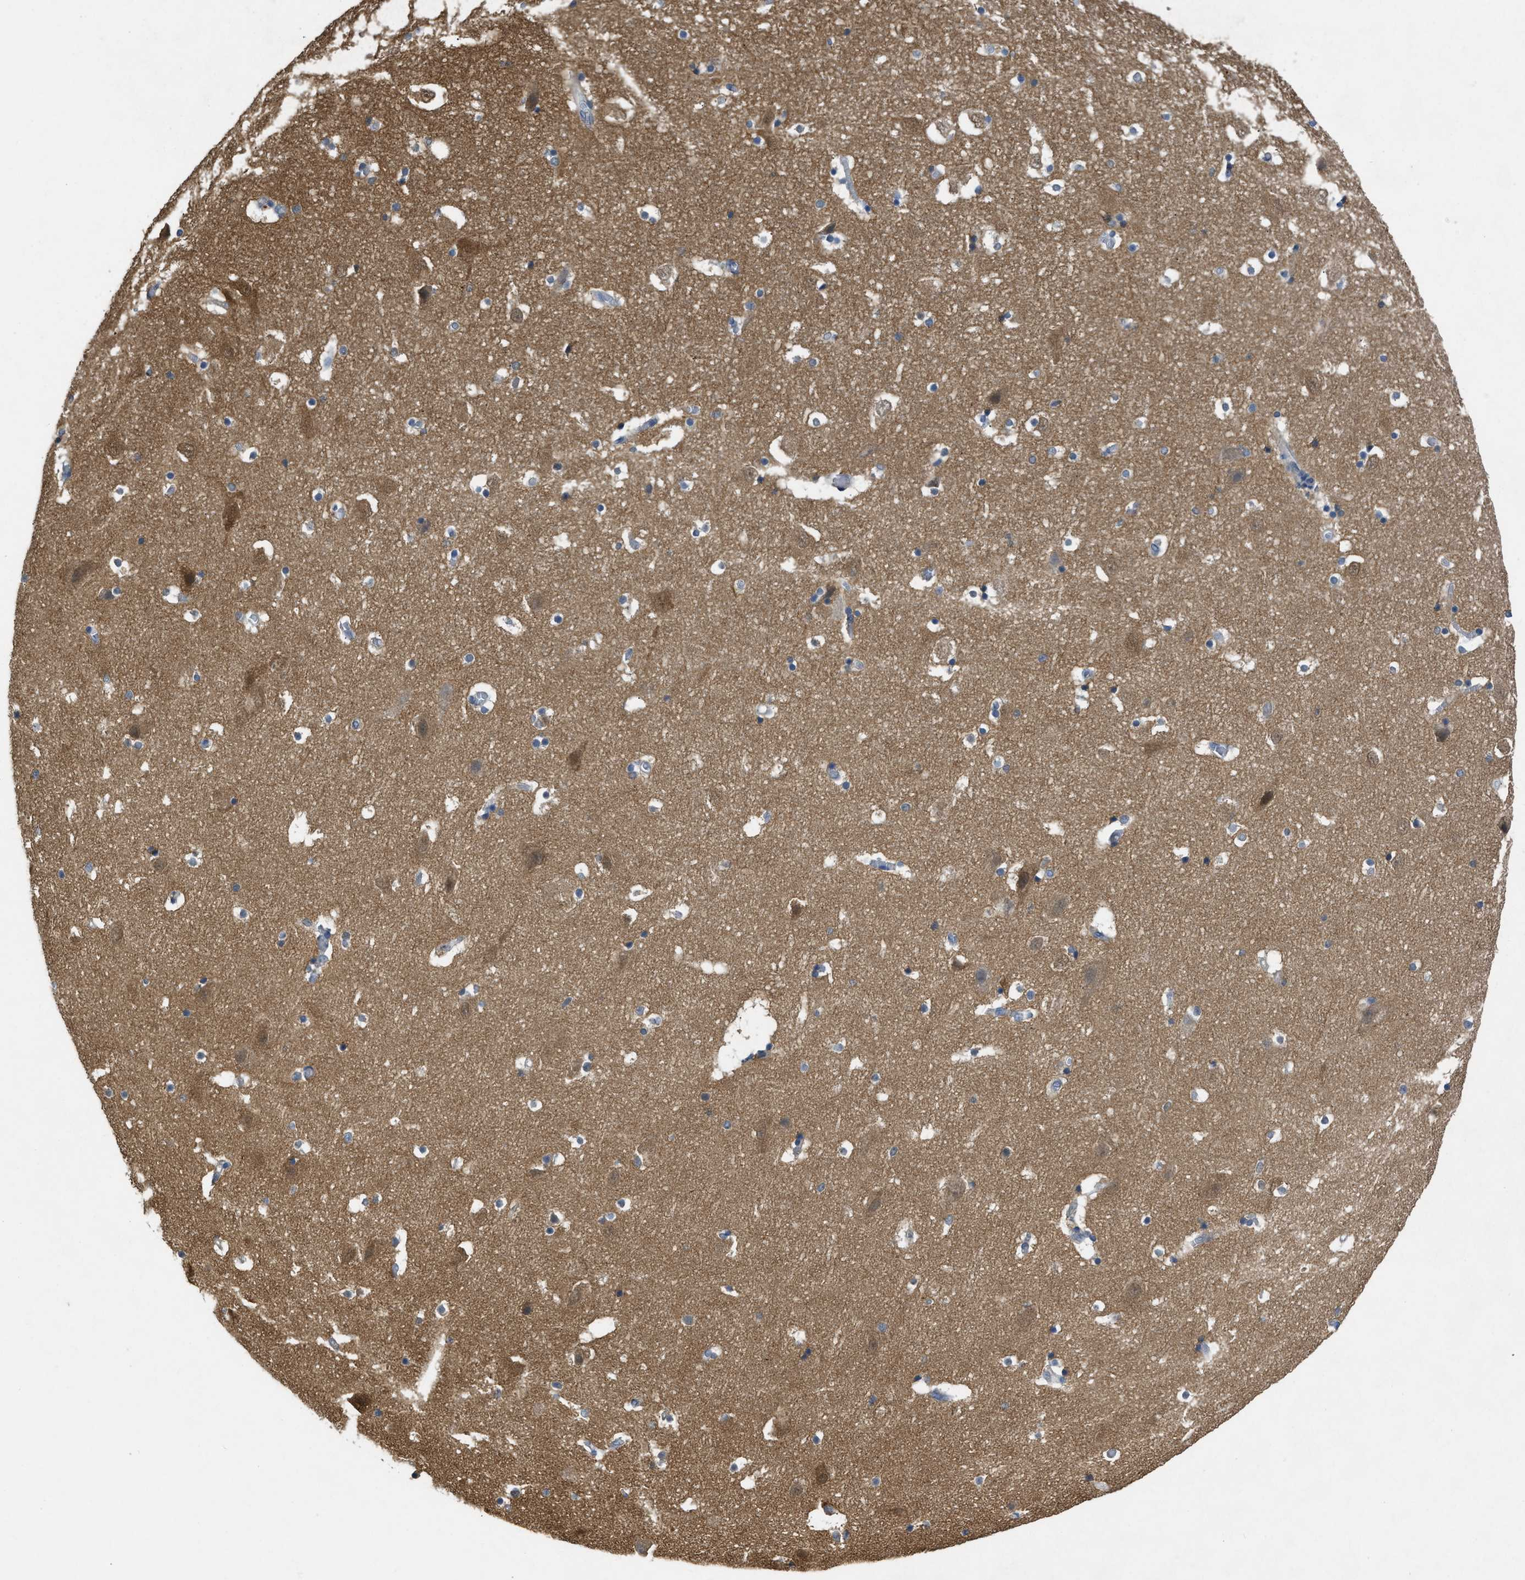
{"staining": {"intensity": "moderate", "quantity": "<25%", "location": "cytoplasmic/membranous"}, "tissue": "hippocampus", "cell_type": "Glial cells", "image_type": "normal", "snomed": [{"axis": "morphology", "description": "Normal tissue, NOS"}, {"axis": "topography", "description": "Hippocampus"}], "caption": "A brown stain highlights moderate cytoplasmic/membranous staining of a protein in glial cells of benign human hippocampus. (brown staining indicates protein expression, while blue staining denotes nuclei).", "gene": "PPP3CA", "patient": {"sex": "male", "age": 45}}